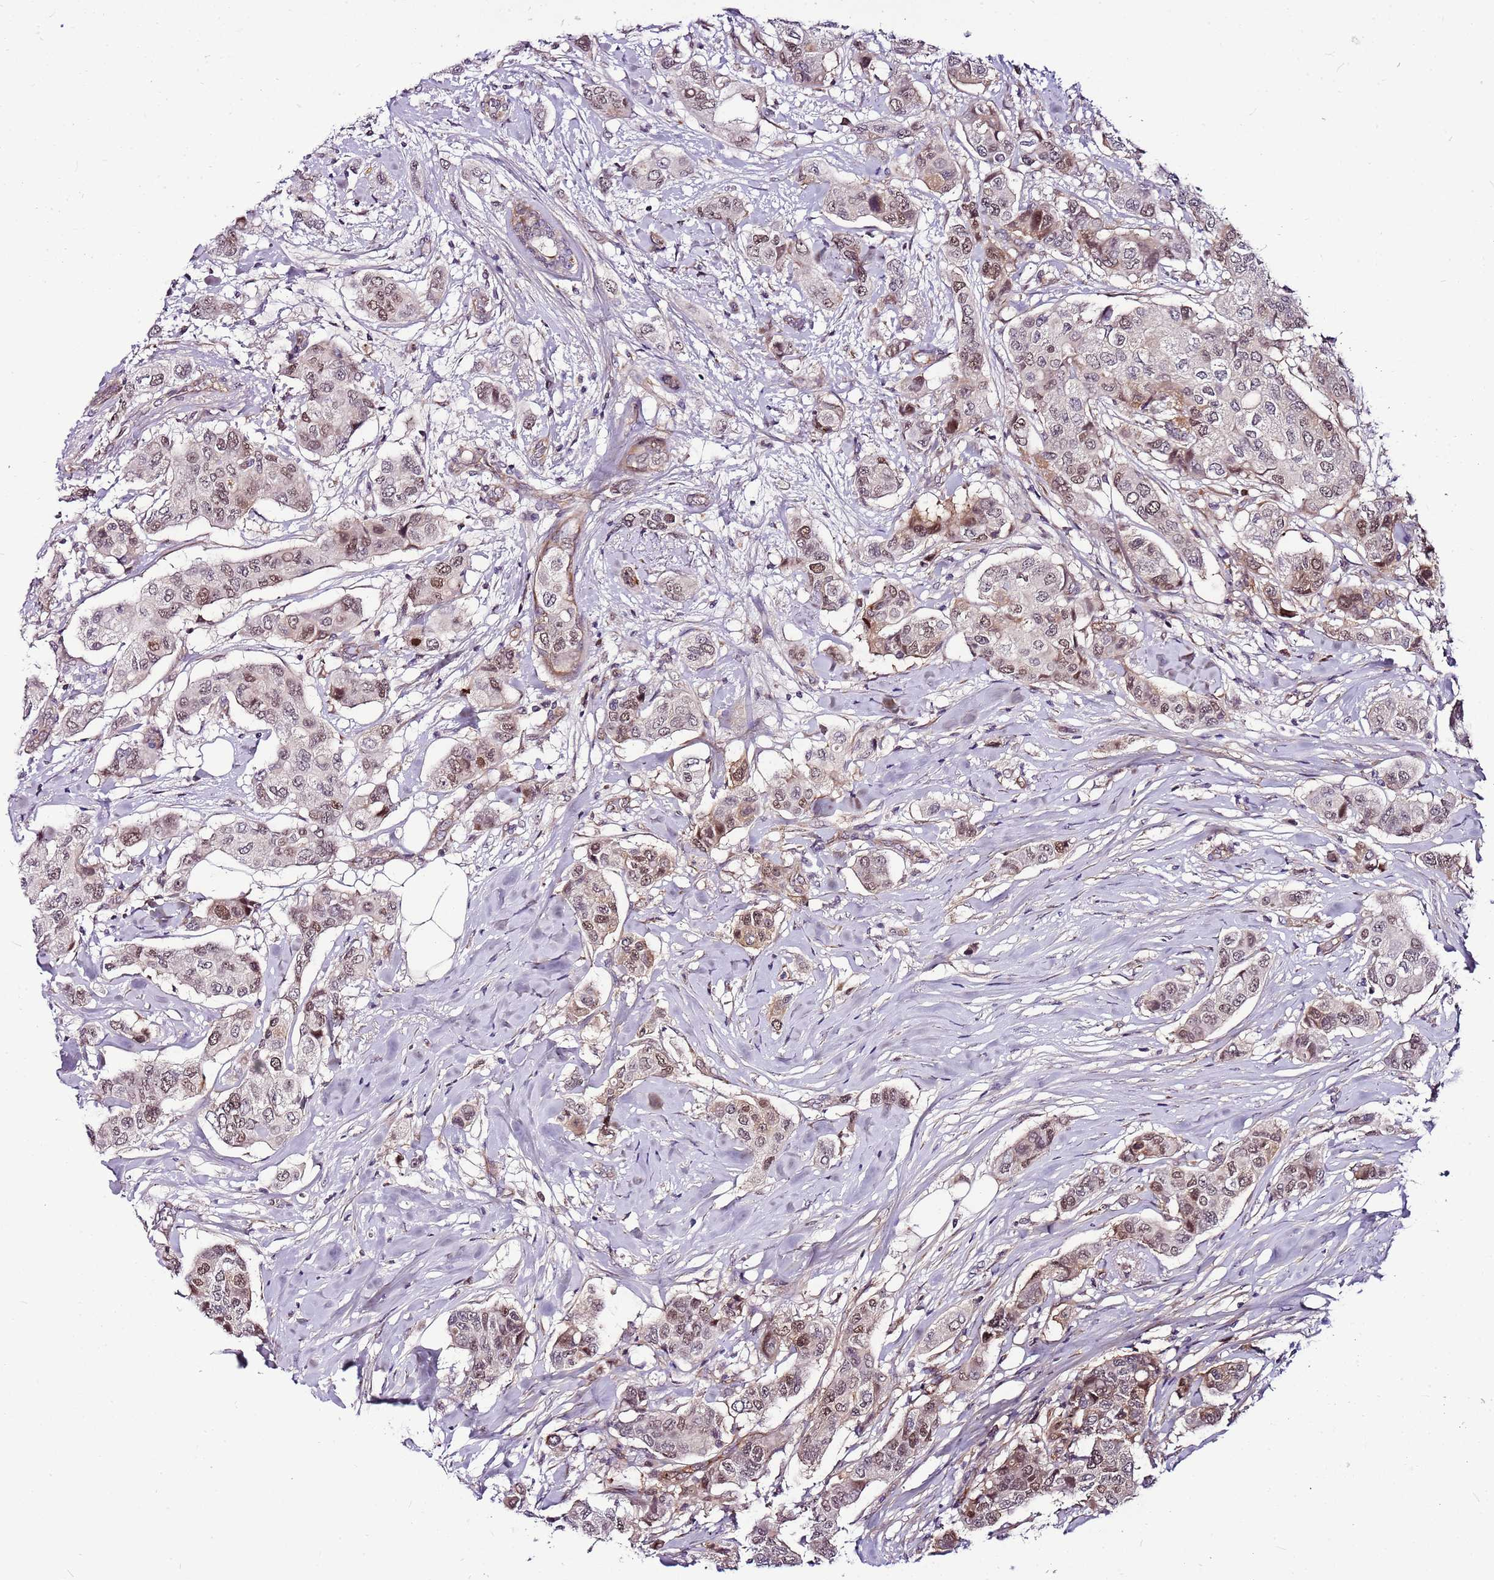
{"staining": {"intensity": "weak", "quantity": ">75%", "location": "nuclear"}, "tissue": "breast cancer", "cell_type": "Tumor cells", "image_type": "cancer", "snomed": [{"axis": "morphology", "description": "Lobular carcinoma"}, {"axis": "topography", "description": "Breast"}], "caption": "There is low levels of weak nuclear expression in tumor cells of lobular carcinoma (breast), as demonstrated by immunohistochemical staining (brown color).", "gene": "POLE3", "patient": {"sex": "female", "age": 51}}